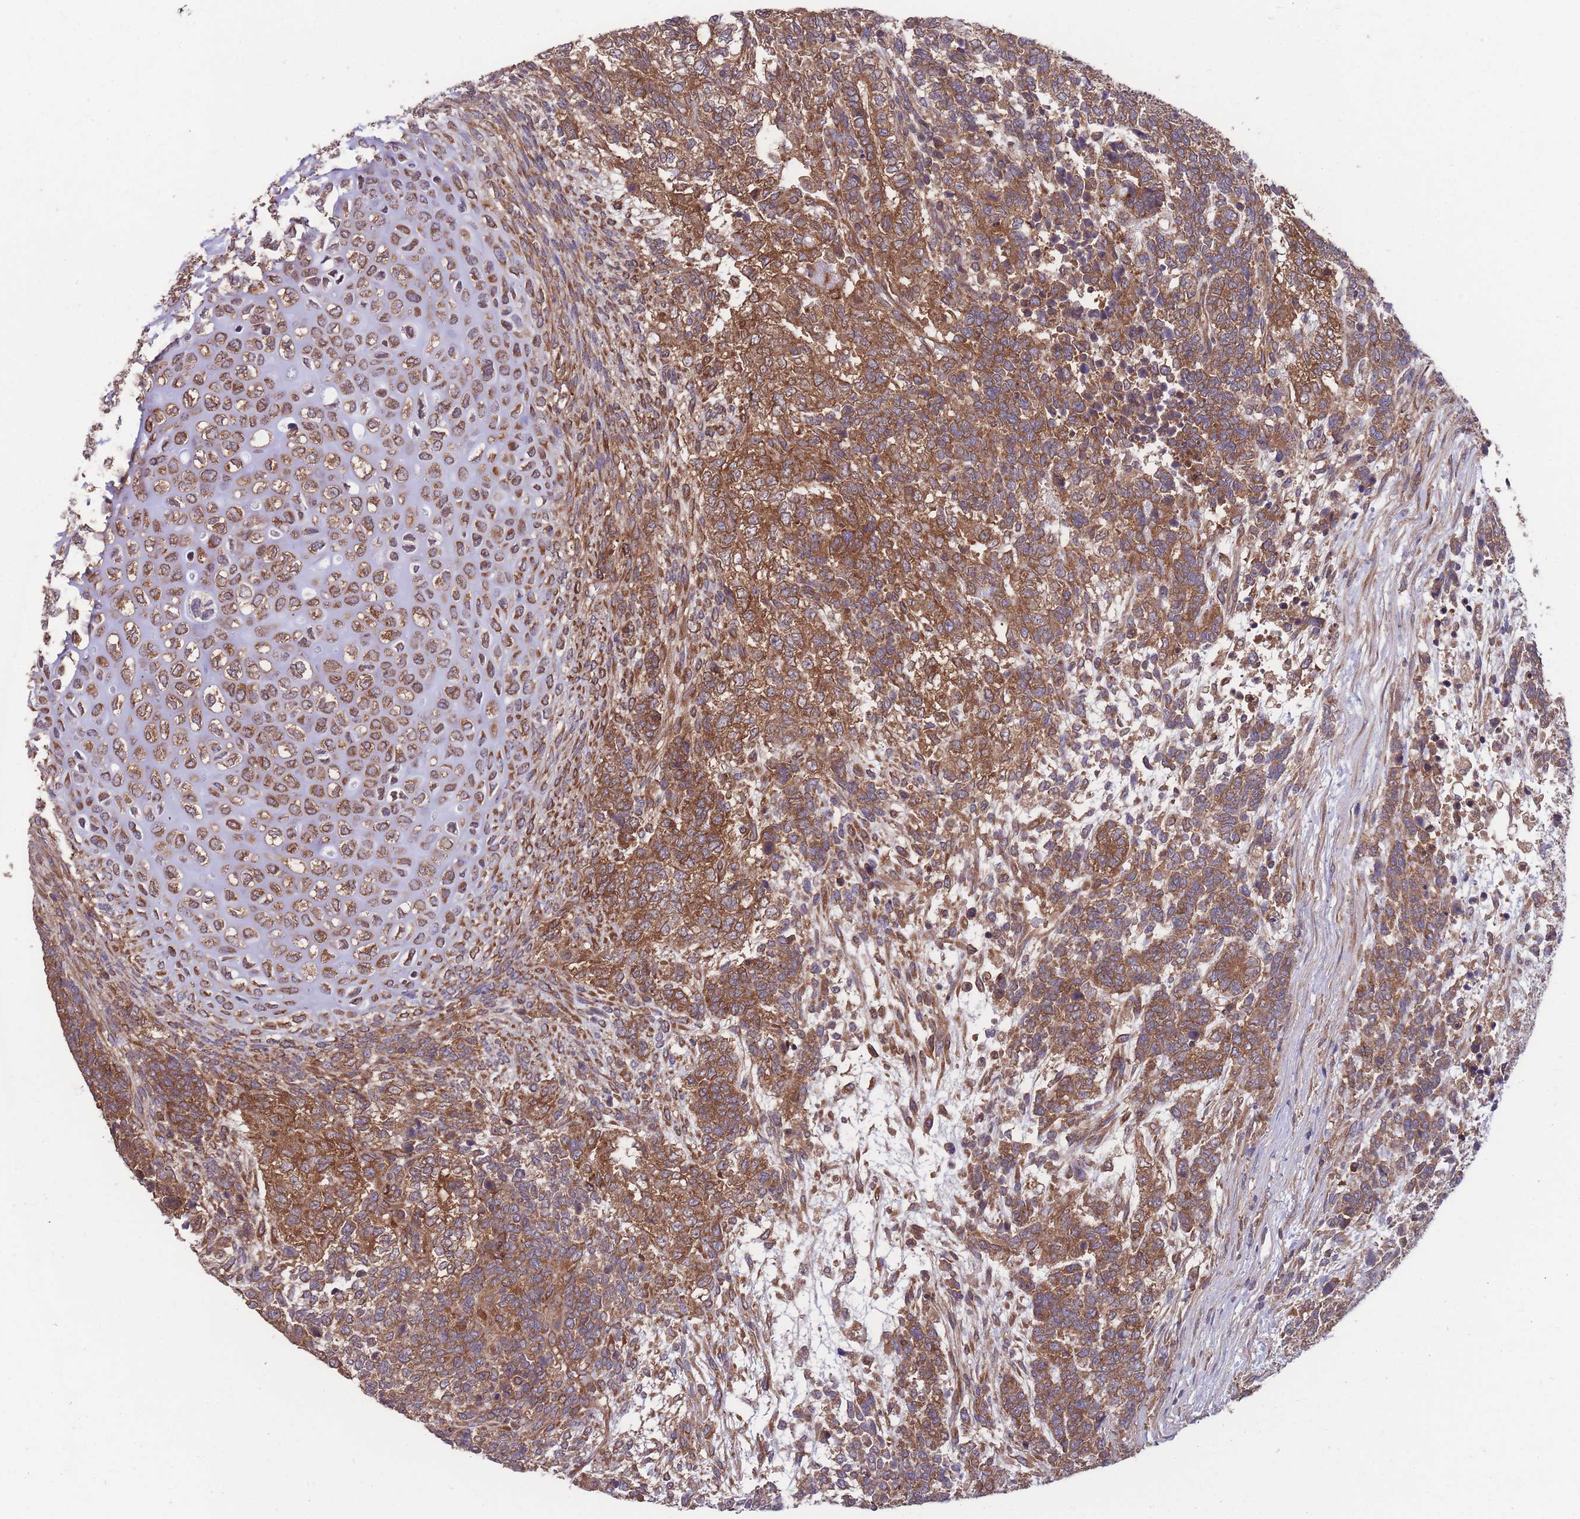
{"staining": {"intensity": "strong", "quantity": ">75%", "location": "cytoplasmic/membranous"}, "tissue": "testis cancer", "cell_type": "Tumor cells", "image_type": "cancer", "snomed": [{"axis": "morphology", "description": "Carcinoma, Embryonal, NOS"}, {"axis": "topography", "description": "Testis"}], "caption": "IHC micrograph of testis cancer stained for a protein (brown), which demonstrates high levels of strong cytoplasmic/membranous staining in about >75% of tumor cells.", "gene": "ZPR1", "patient": {"sex": "male", "age": 23}}